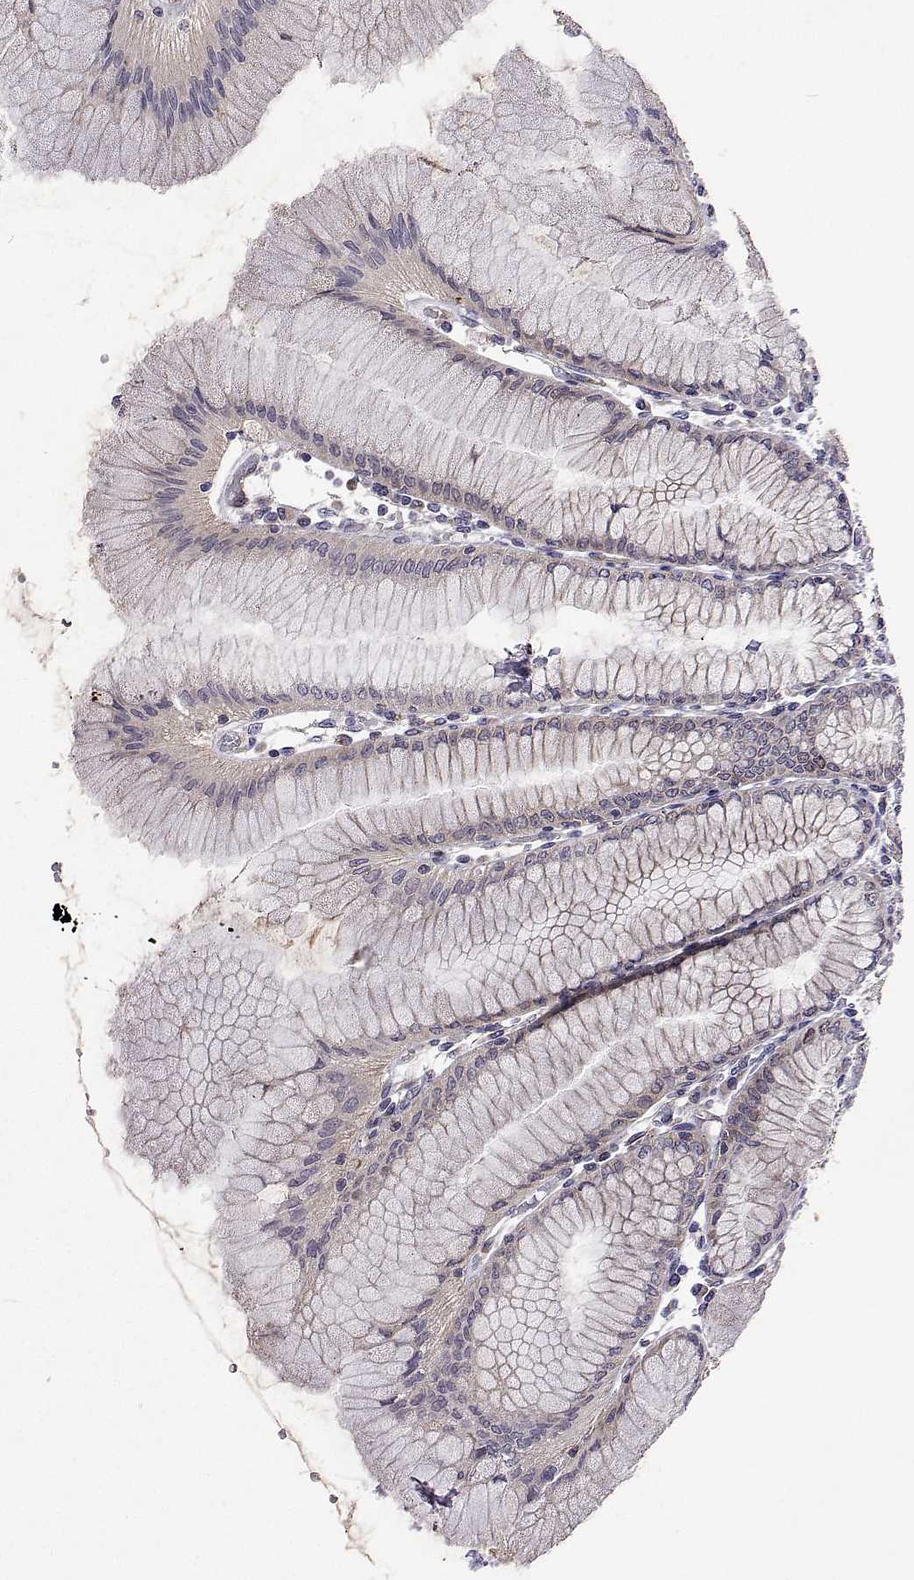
{"staining": {"intensity": "moderate", "quantity": "25%-75%", "location": "cytoplasmic/membranous"}, "tissue": "stomach", "cell_type": "Glandular cells", "image_type": "normal", "snomed": [{"axis": "morphology", "description": "Normal tissue, NOS"}, {"axis": "topography", "description": "Stomach"}], "caption": "Protein expression by immunohistochemistry (IHC) displays moderate cytoplasmic/membranous staining in approximately 25%-75% of glandular cells in benign stomach.", "gene": "DHTKD1", "patient": {"sex": "female", "age": 57}}